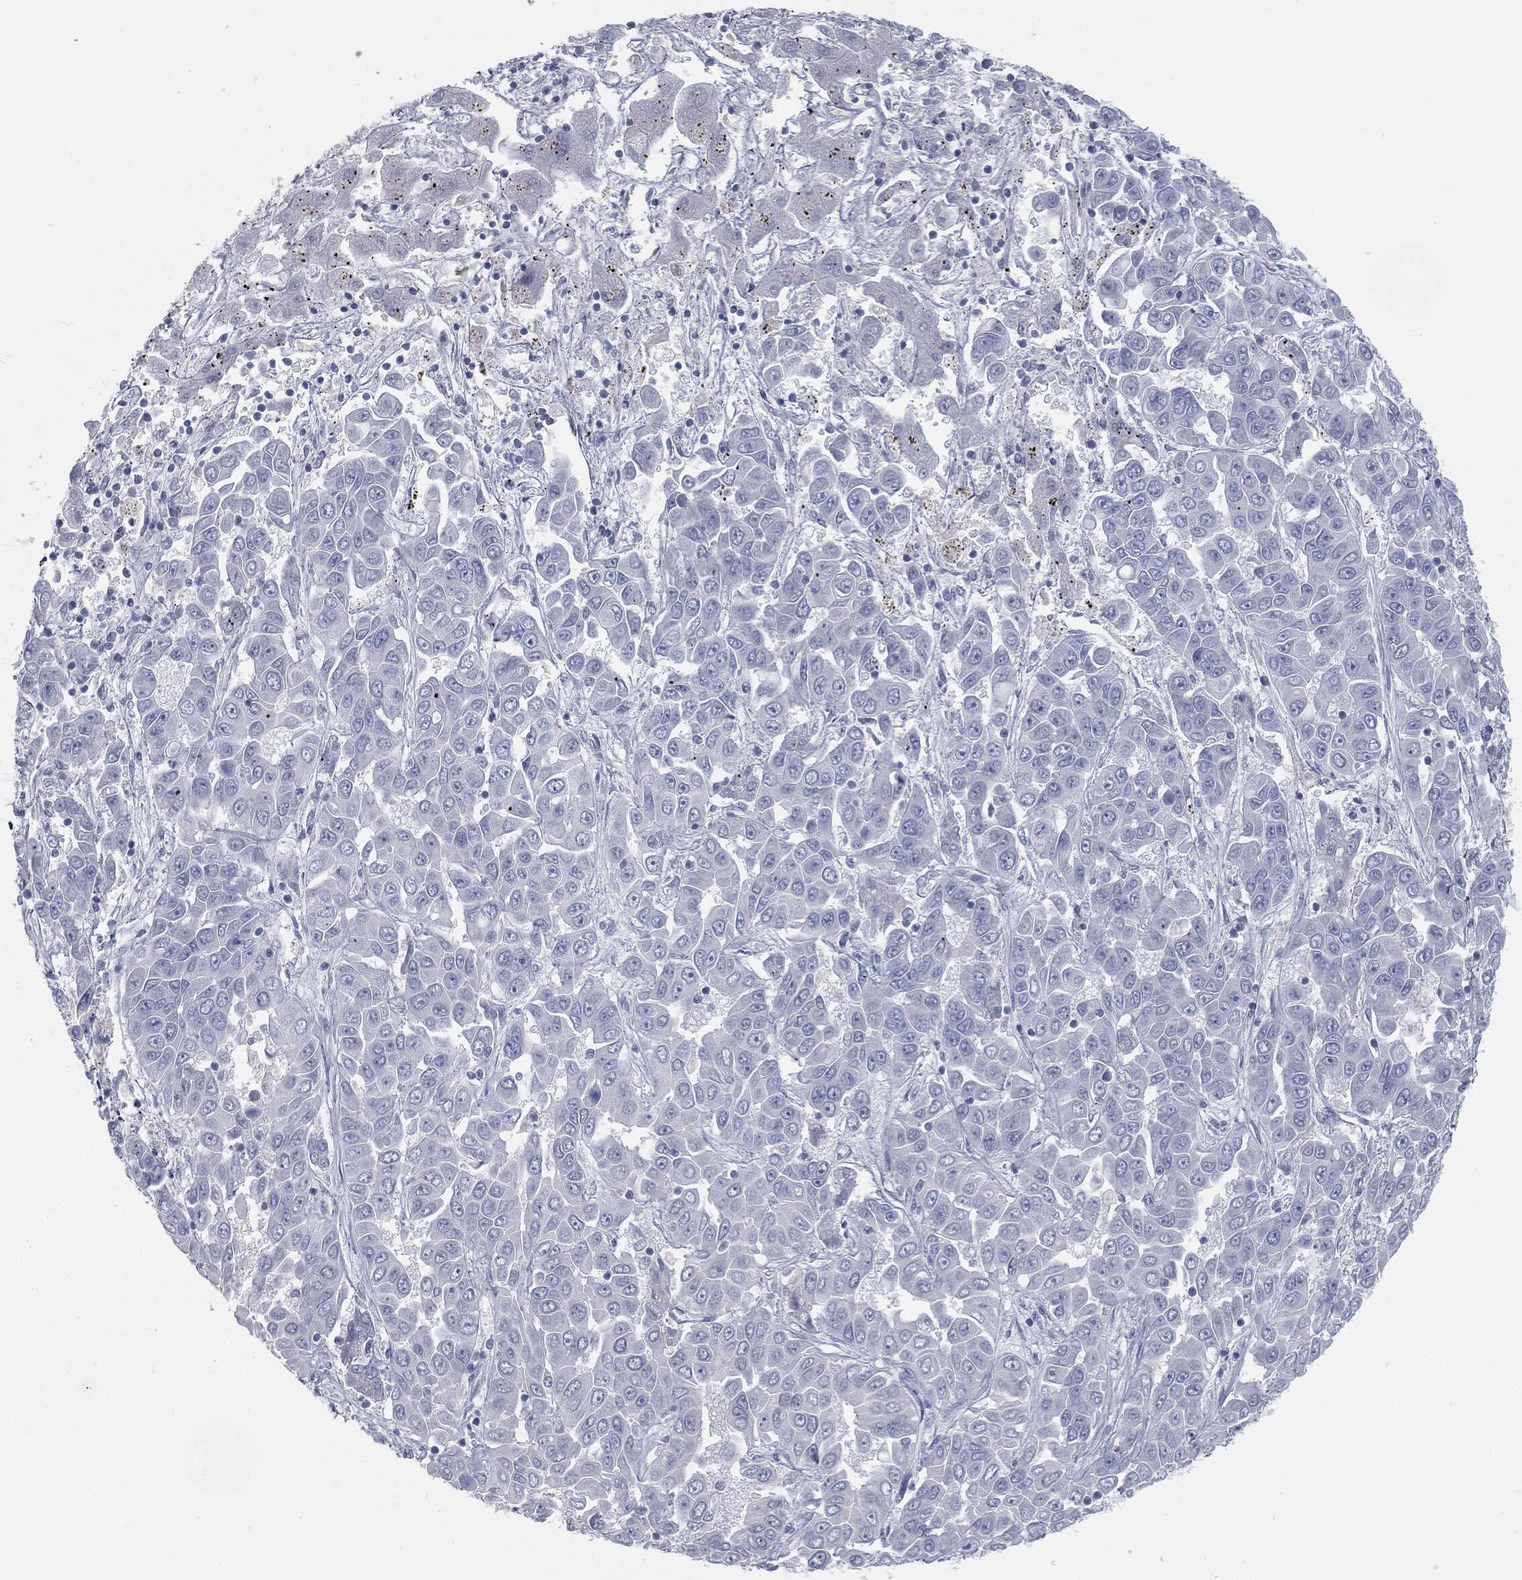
{"staining": {"intensity": "negative", "quantity": "none", "location": "none"}, "tissue": "liver cancer", "cell_type": "Tumor cells", "image_type": "cancer", "snomed": [{"axis": "morphology", "description": "Cholangiocarcinoma"}, {"axis": "topography", "description": "Liver"}], "caption": "The immunohistochemistry (IHC) image has no significant staining in tumor cells of liver cholangiocarcinoma tissue.", "gene": "CAV3", "patient": {"sex": "female", "age": 52}}